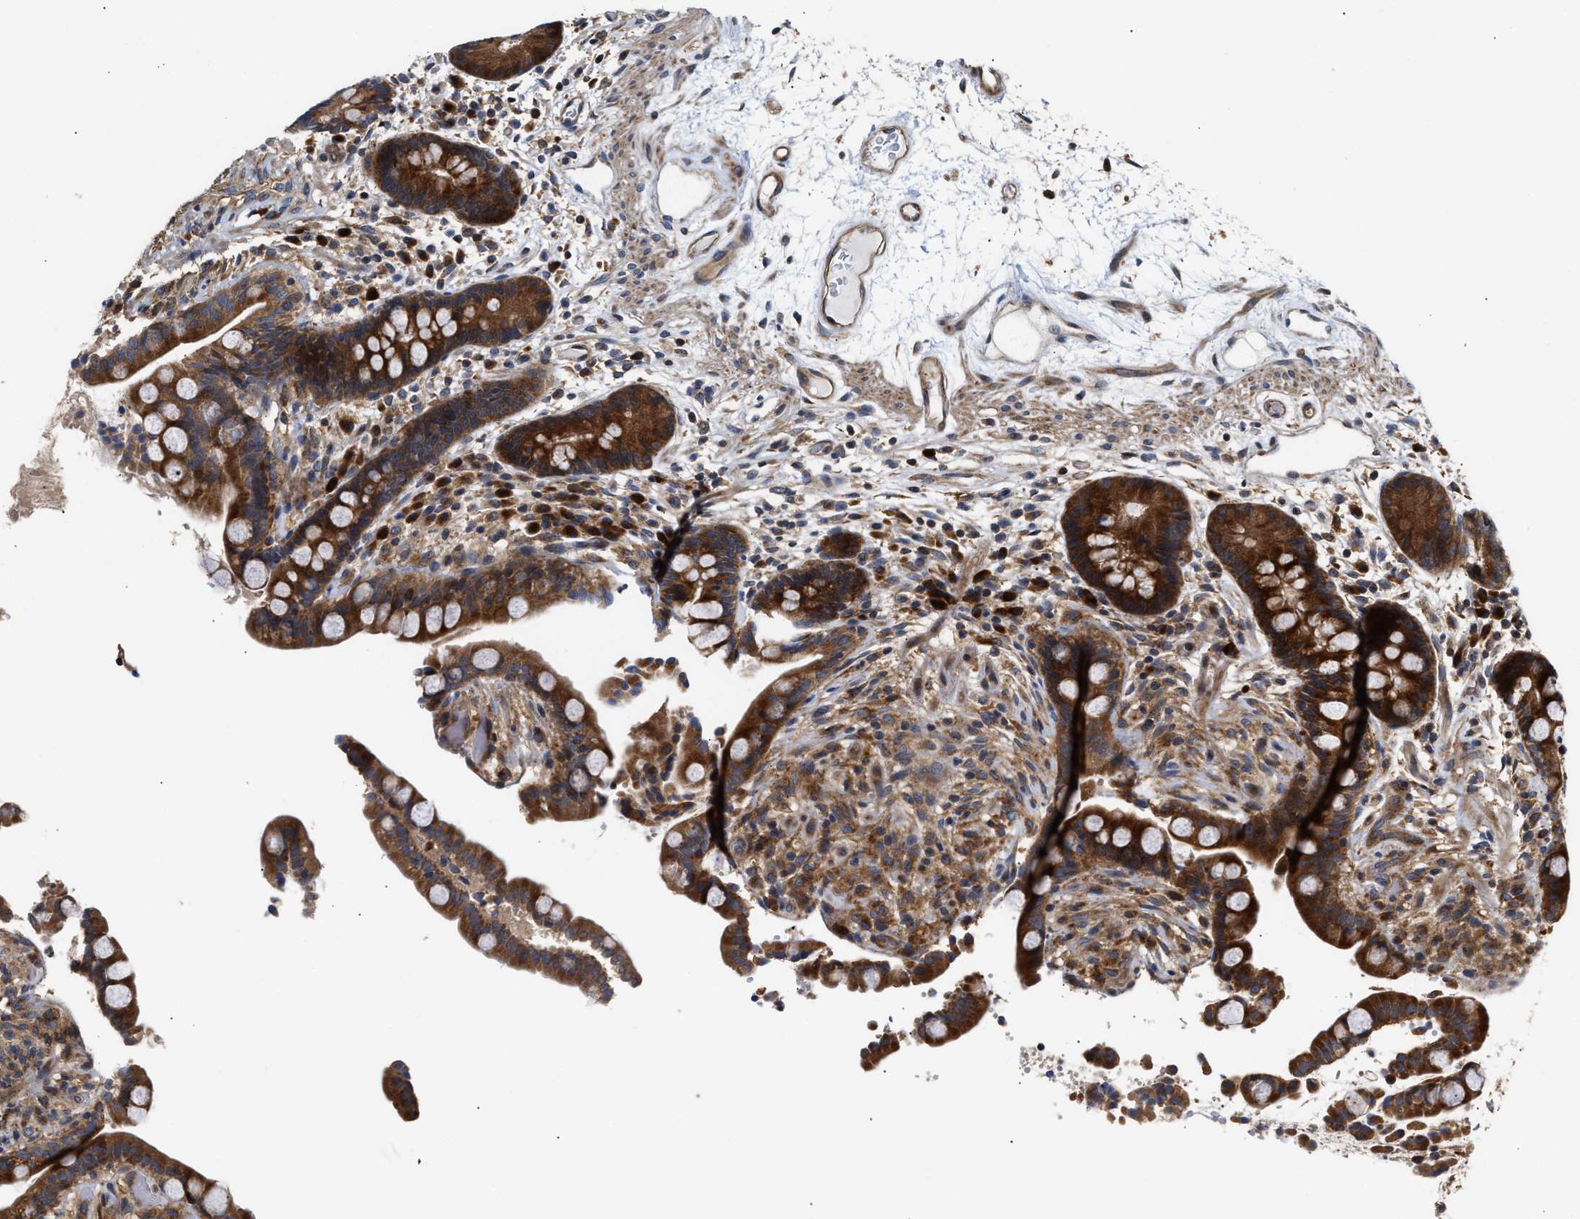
{"staining": {"intensity": "moderate", "quantity": ">75%", "location": "cytoplasmic/membranous"}, "tissue": "colon", "cell_type": "Endothelial cells", "image_type": "normal", "snomed": [{"axis": "morphology", "description": "Normal tissue, NOS"}, {"axis": "topography", "description": "Colon"}], "caption": "Protein expression analysis of unremarkable human colon reveals moderate cytoplasmic/membranous positivity in about >75% of endothelial cells. Ihc stains the protein in brown and the nuclei are stained blue.", "gene": "CLIP2", "patient": {"sex": "male", "age": 73}}